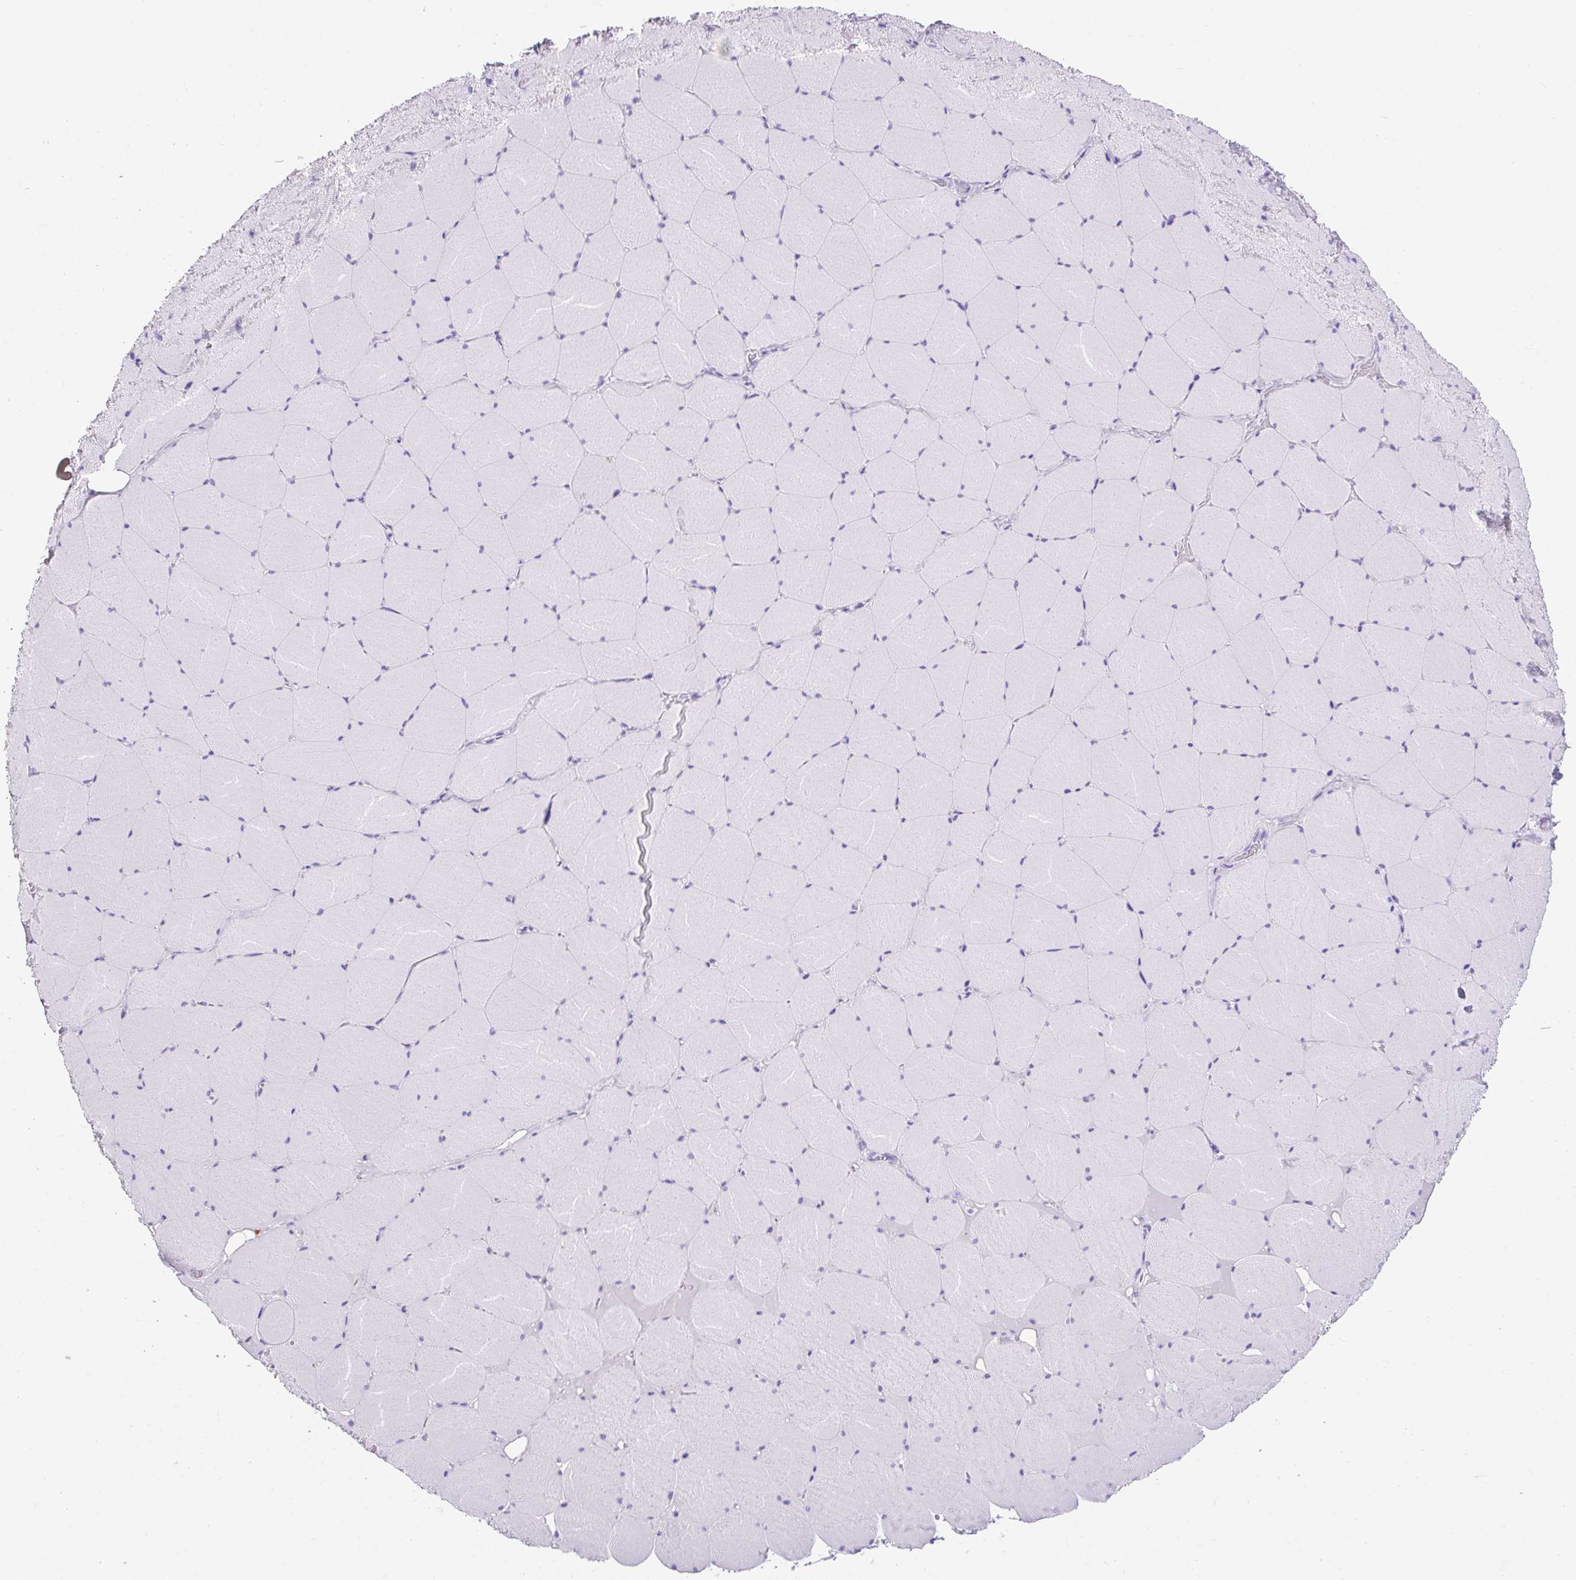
{"staining": {"intensity": "negative", "quantity": "none", "location": "none"}, "tissue": "skeletal muscle", "cell_type": "Myocytes", "image_type": "normal", "snomed": [{"axis": "morphology", "description": "Normal tissue, NOS"}, {"axis": "topography", "description": "Skeletal muscle"}, {"axis": "topography", "description": "Head-Neck"}], "caption": "The micrograph displays no staining of myocytes in benign skeletal muscle. (DAB immunohistochemistry with hematoxylin counter stain).", "gene": "KRT12", "patient": {"sex": "male", "age": 66}}